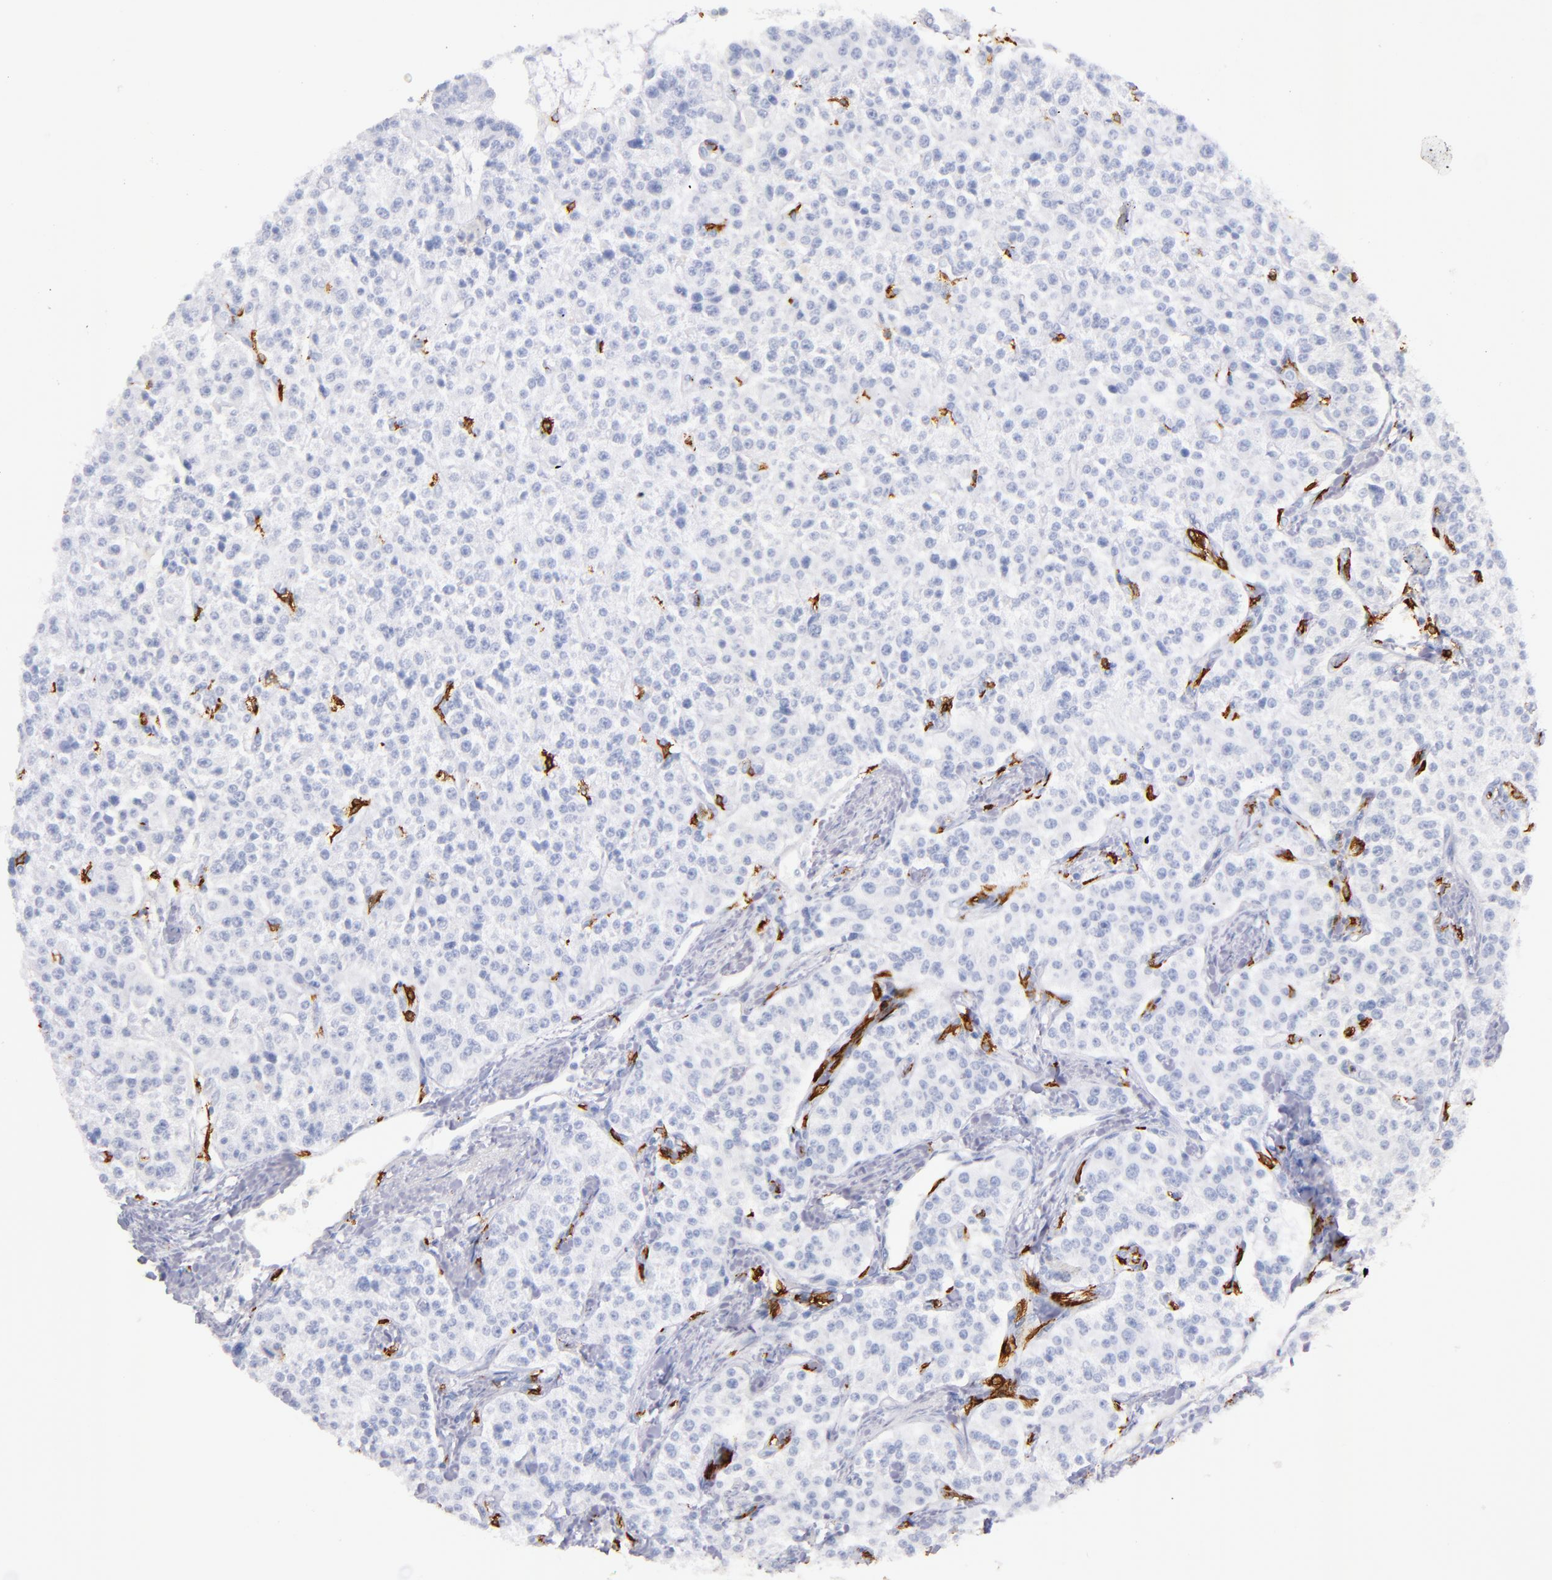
{"staining": {"intensity": "negative", "quantity": "none", "location": "none"}, "tissue": "carcinoid", "cell_type": "Tumor cells", "image_type": "cancer", "snomed": [{"axis": "morphology", "description": "Carcinoid, malignant, NOS"}, {"axis": "topography", "description": "Stomach"}], "caption": "Malignant carcinoid stained for a protein using immunohistochemistry (IHC) demonstrates no expression tumor cells.", "gene": "KIT", "patient": {"sex": "female", "age": 76}}